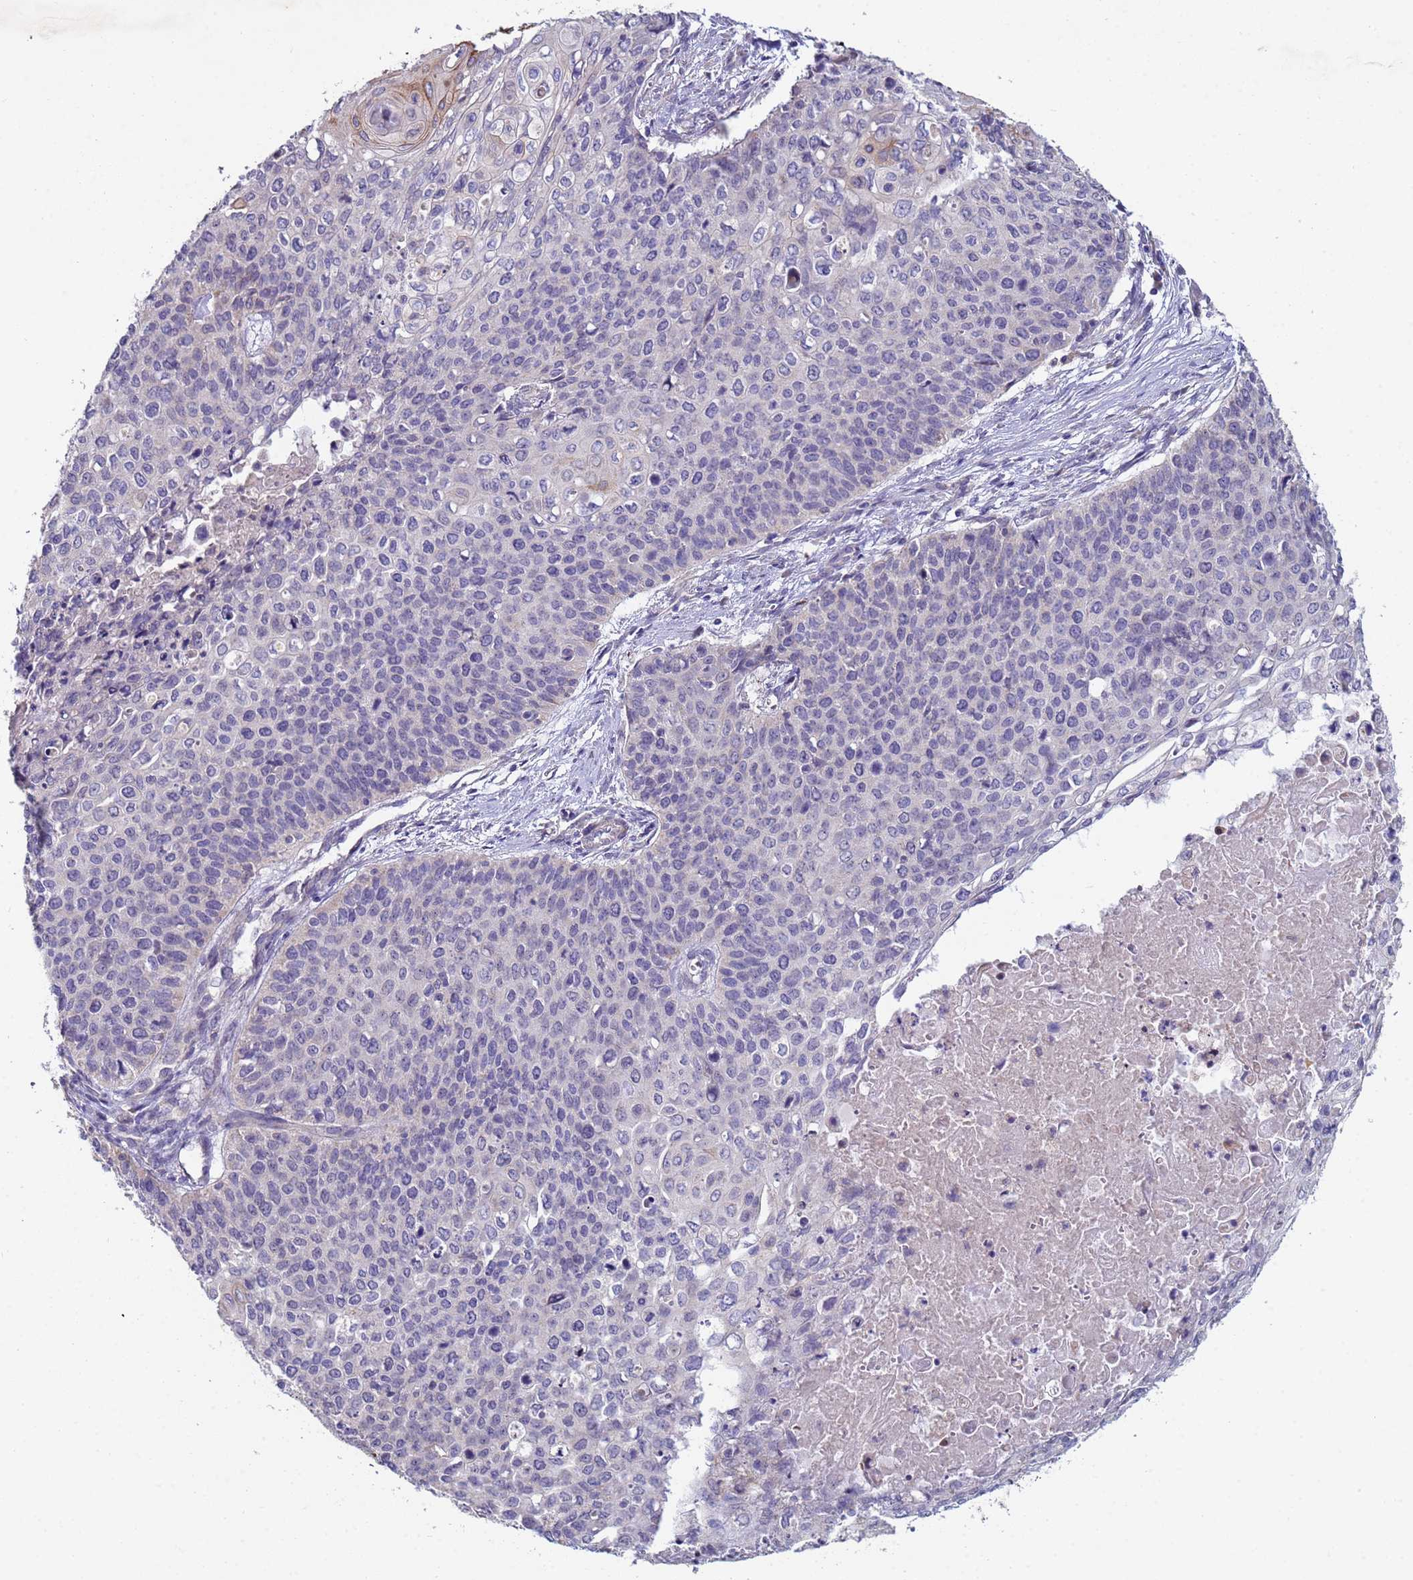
{"staining": {"intensity": "weak", "quantity": "<25%", "location": "cytoplasmic/membranous"}, "tissue": "cervical cancer", "cell_type": "Tumor cells", "image_type": "cancer", "snomed": [{"axis": "morphology", "description": "Squamous cell carcinoma, NOS"}, {"axis": "topography", "description": "Cervix"}], "caption": "Tumor cells show no significant protein expression in cervical squamous cell carcinoma. (DAB immunohistochemistry (IHC) with hematoxylin counter stain).", "gene": "CLHC1", "patient": {"sex": "female", "age": 39}}